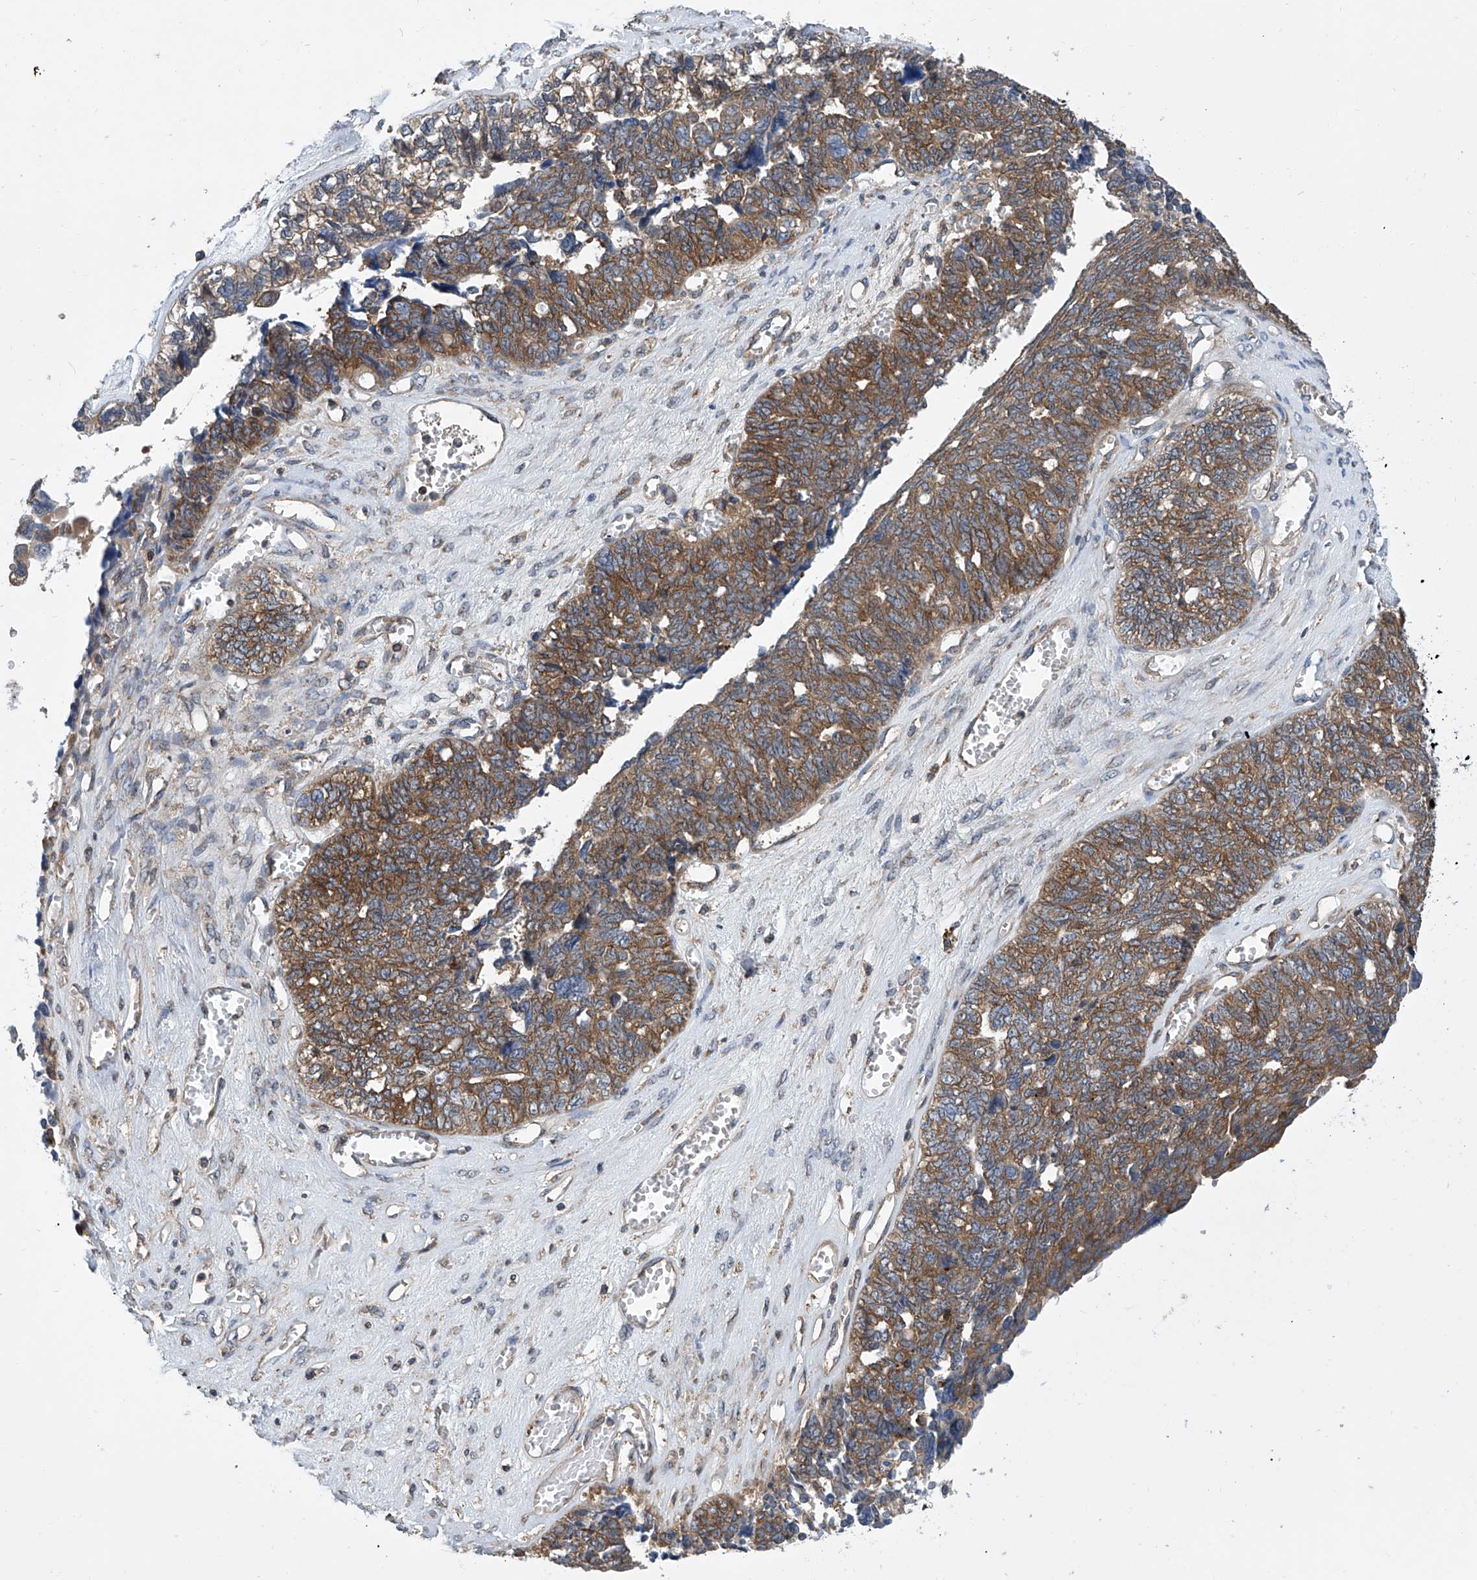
{"staining": {"intensity": "moderate", "quantity": ">75%", "location": "cytoplasmic/membranous"}, "tissue": "ovarian cancer", "cell_type": "Tumor cells", "image_type": "cancer", "snomed": [{"axis": "morphology", "description": "Cystadenocarcinoma, serous, NOS"}, {"axis": "topography", "description": "Ovary"}], "caption": "A photomicrograph showing moderate cytoplasmic/membranous positivity in approximately >75% of tumor cells in serous cystadenocarcinoma (ovarian), as visualized by brown immunohistochemical staining.", "gene": "SMAP1", "patient": {"sex": "female", "age": 79}}